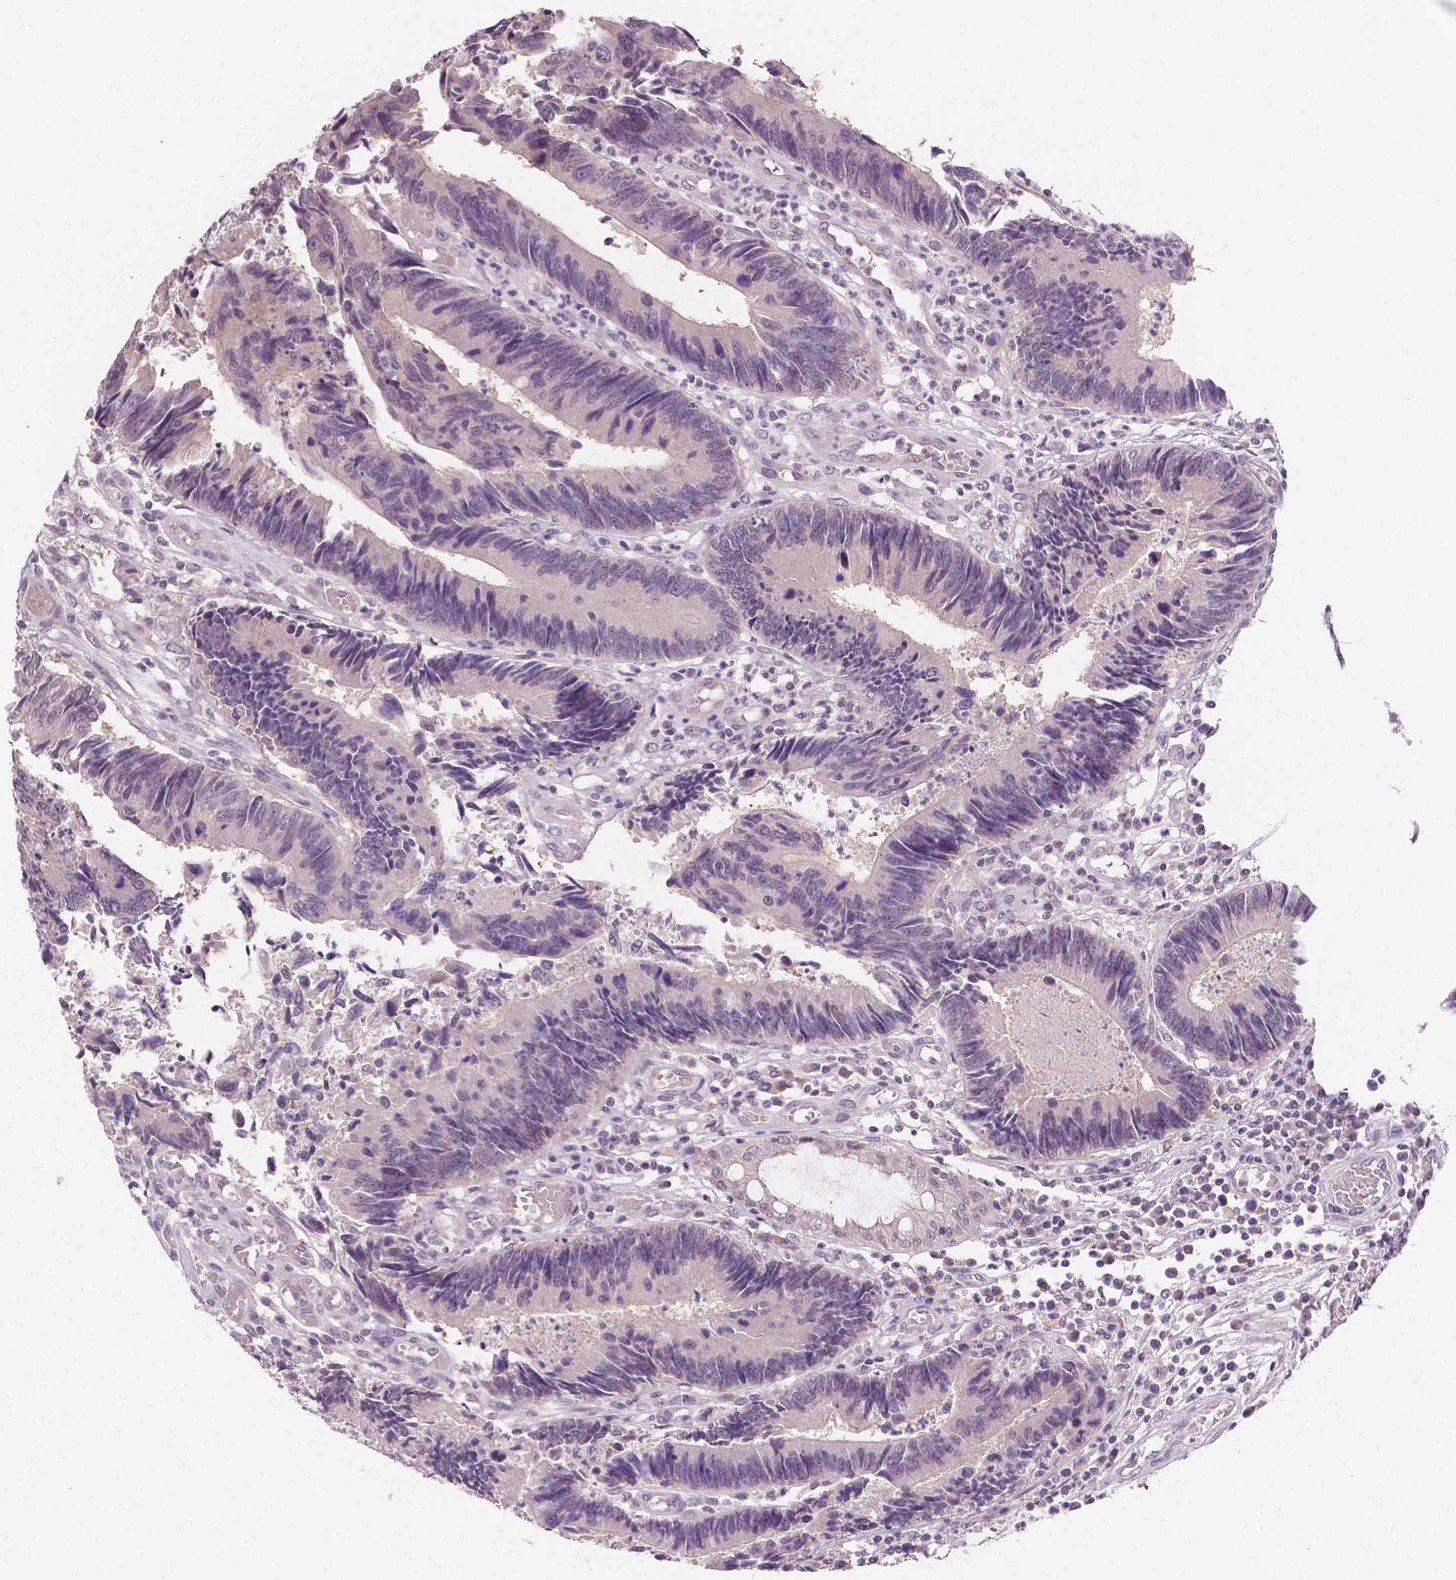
{"staining": {"intensity": "negative", "quantity": "none", "location": "none"}, "tissue": "colorectal cancer", "cell_type": "Tumor cells", "image_type": "cancer", "snomed": [{"axis": "morphology", "description": "Adenocarcinoma, NOS"}, {"axis": "topography", "description": "Colon"}], "caption": "Colorectal cancer was stained to show a protein in brown. There is no significant positivity in tumor cells.", "gene": "MROH6", "patient": {"sex": "female", "age": 67}}